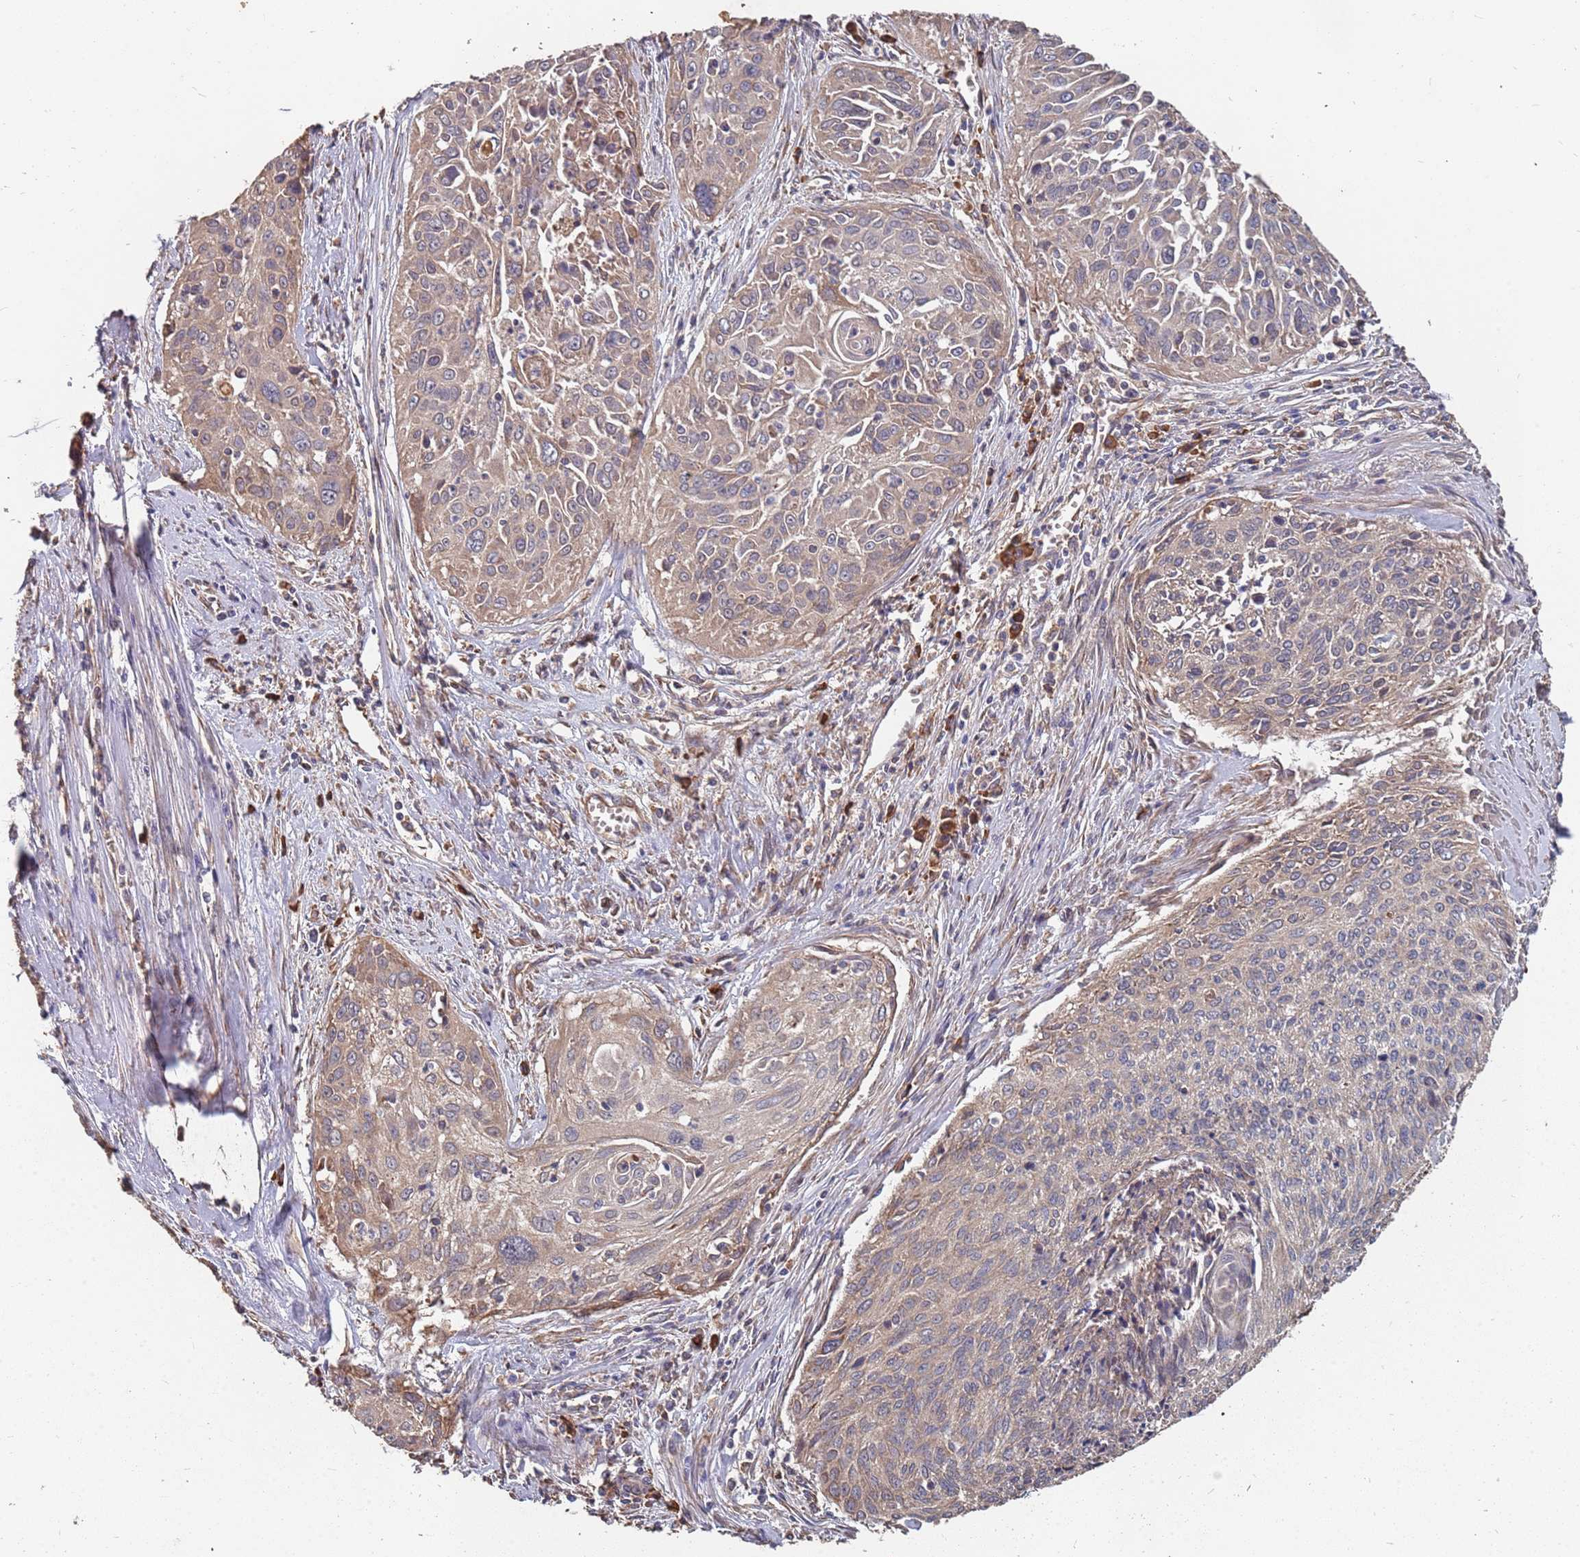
{"staining": {"intensity": "weak", "quantity": "25%-75%", "location": "cytoplasmic/membranous"}, "tissue": "cervical cancer", "cell_type": "Tumor cells", "image_type": "cancer", "snomed": [{"axis": "morphology", "description": "Squamous cell carcinoma, NOS"}, {"axis": "topography", "description": "Cervix"}], "caption": "Human squamous cell carcinoma (cervical) stained with a brown dye demonstrates weak cytoplasmic/membranous positive positivity in about 25%-75% of tumor cells.", "gene": "ATG5", "patient": {"sex": "female", "age": 55}}